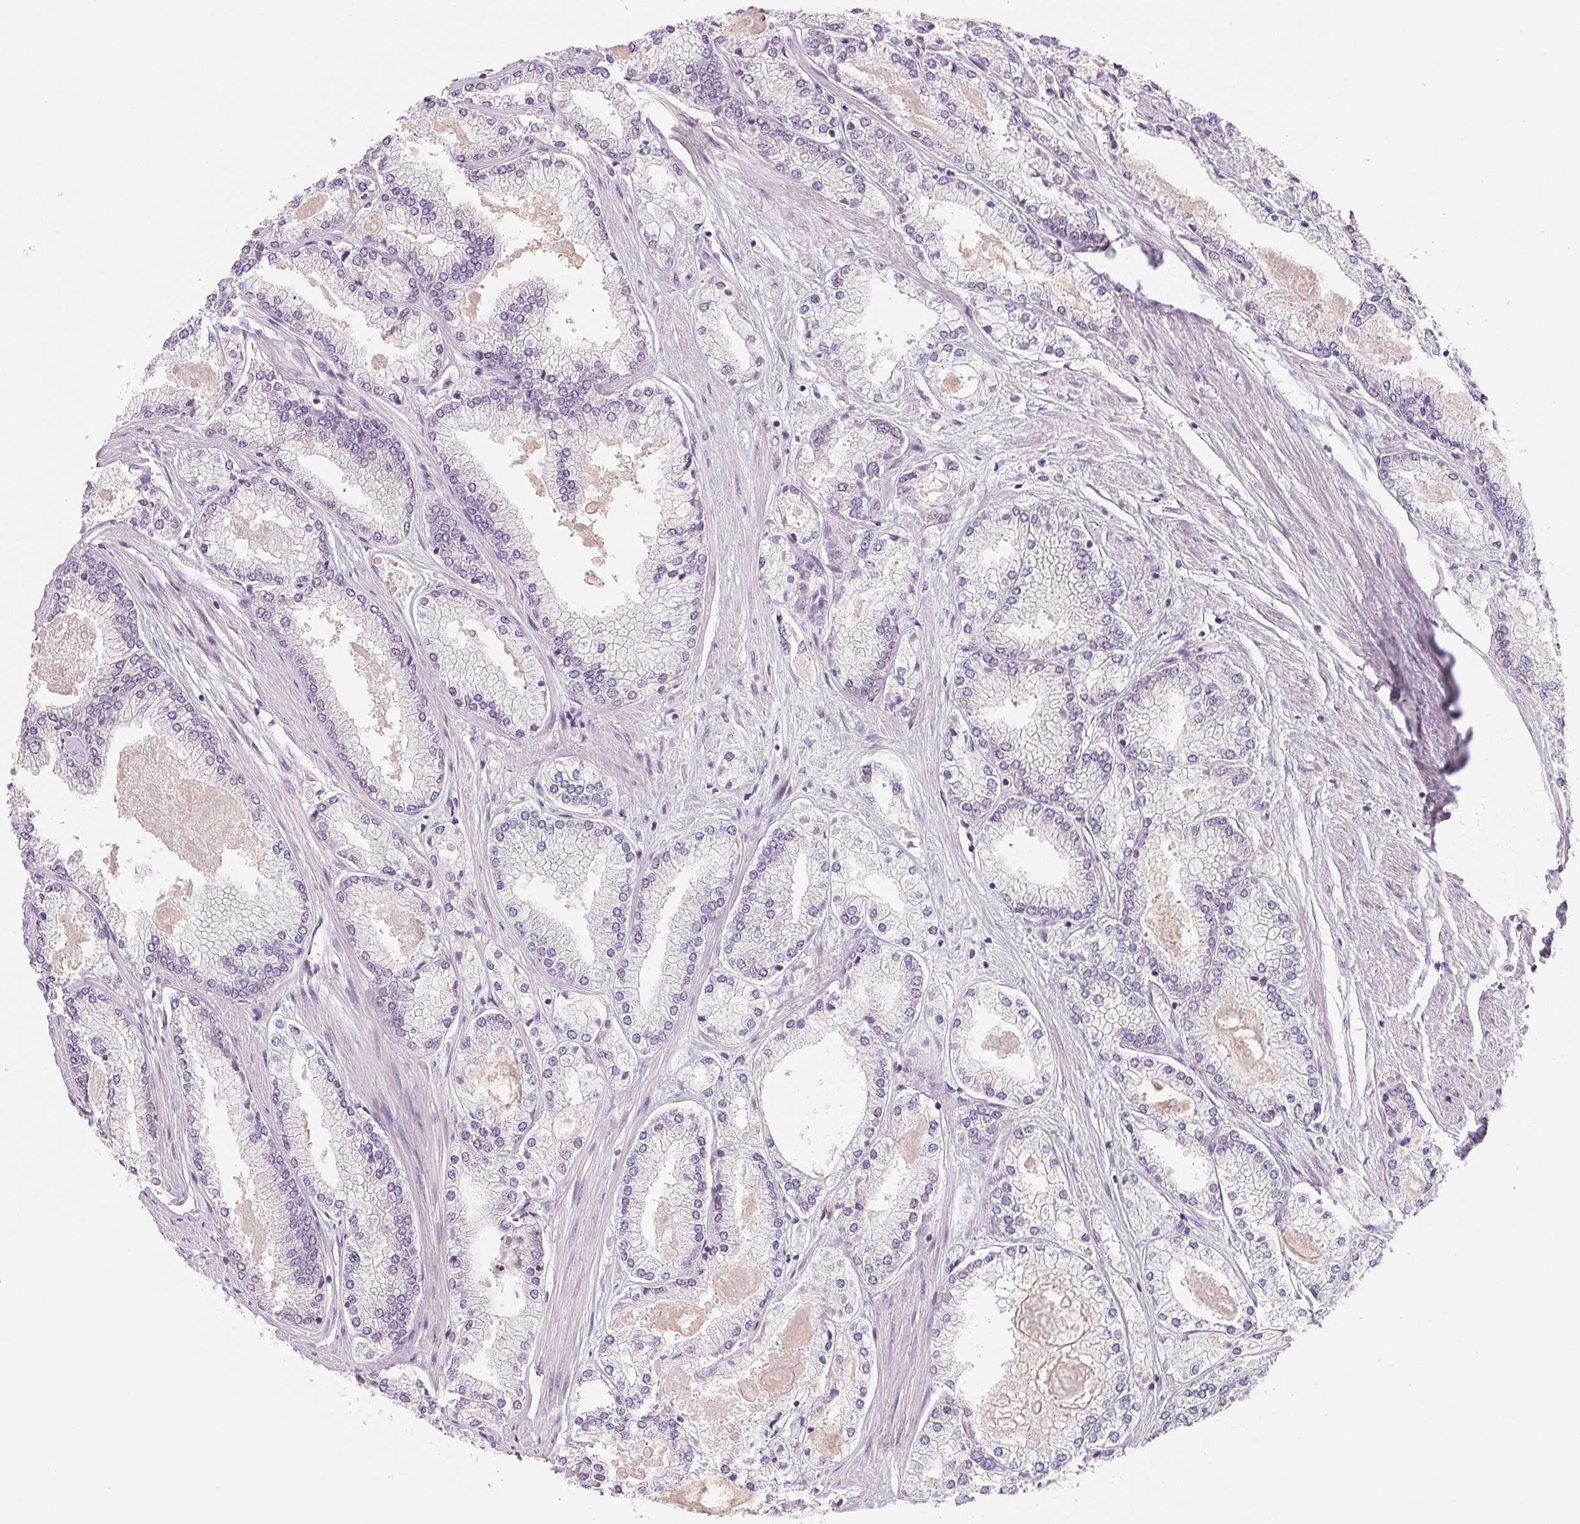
{"staining": {"intensity": "negative", "quantity": "none", "location": "none"}, "tissue": "prostate cancer", "cell_type": "Tumor cells", "image_type": "cancer", "snomed": [{"axis": "morphology", "description": "Adenocarcinoma, High grade"}, {"axis": "topography", "description": "Prostate"}], "caption": "Tumor cells are negative for protein expression in human prostate cancer (adenocarcinoma (high-grade)). (DAB (3,3'-diaminobenzidine) immunohistochemistry, high magnification).", "gene": "HINT2", "patient": {"sex": "male", "age": 68}}